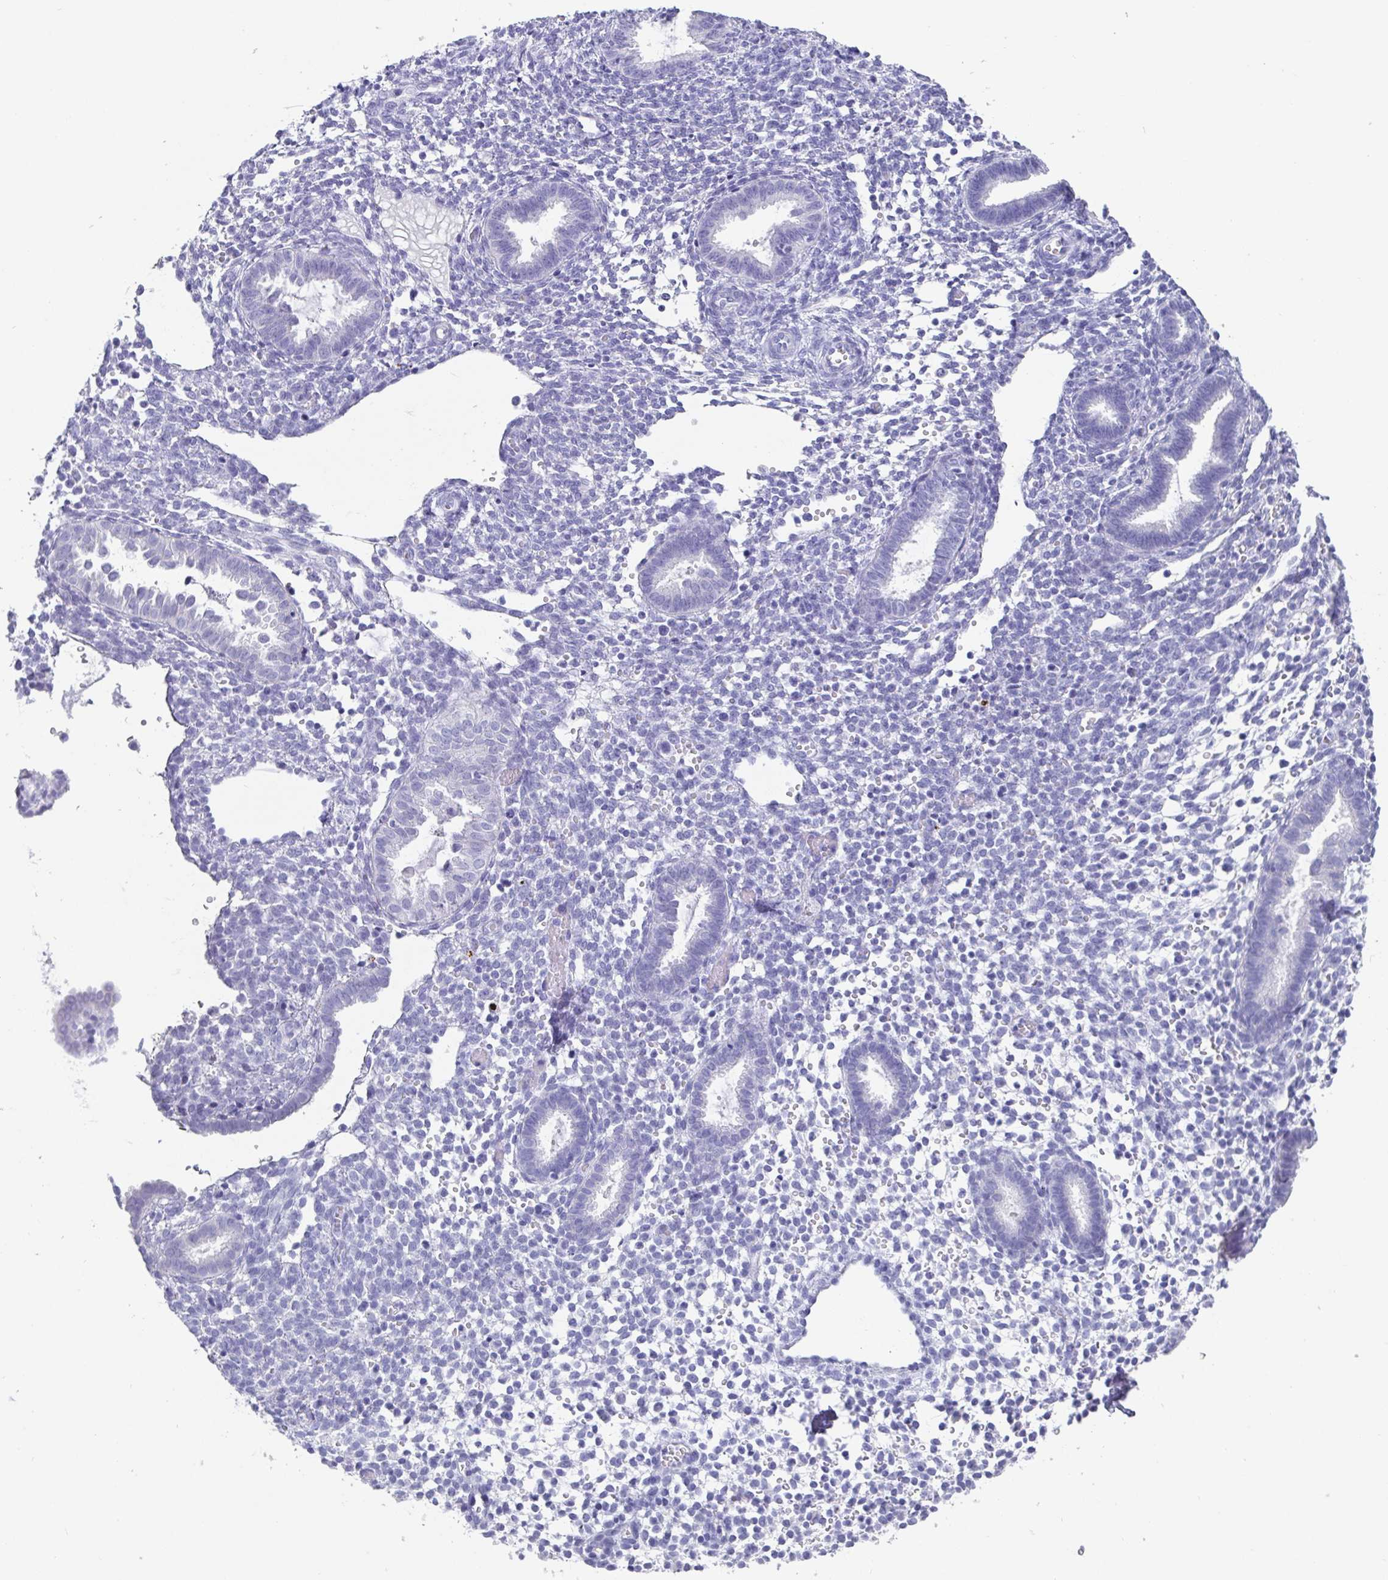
{"staining": {"intensity": "negative", "quantity": "none", "location": "none"}, "tissue": "endometrium", "cell_type": "Cells in endometrial stroma", "image_type": "normal", "snomed": [{"axis": "morphology", "description": "Normal tissue, NOS"}, {"axis": "topography", "description": "Endometrium"}], "caption": "A high-resolution photomicrograph shows IHC staining of normal endometrium, which reveals no significant staining in cells in endometrial stroma.", "gene": "SCGN", "patient": {"sex": "female", "age": 36}}